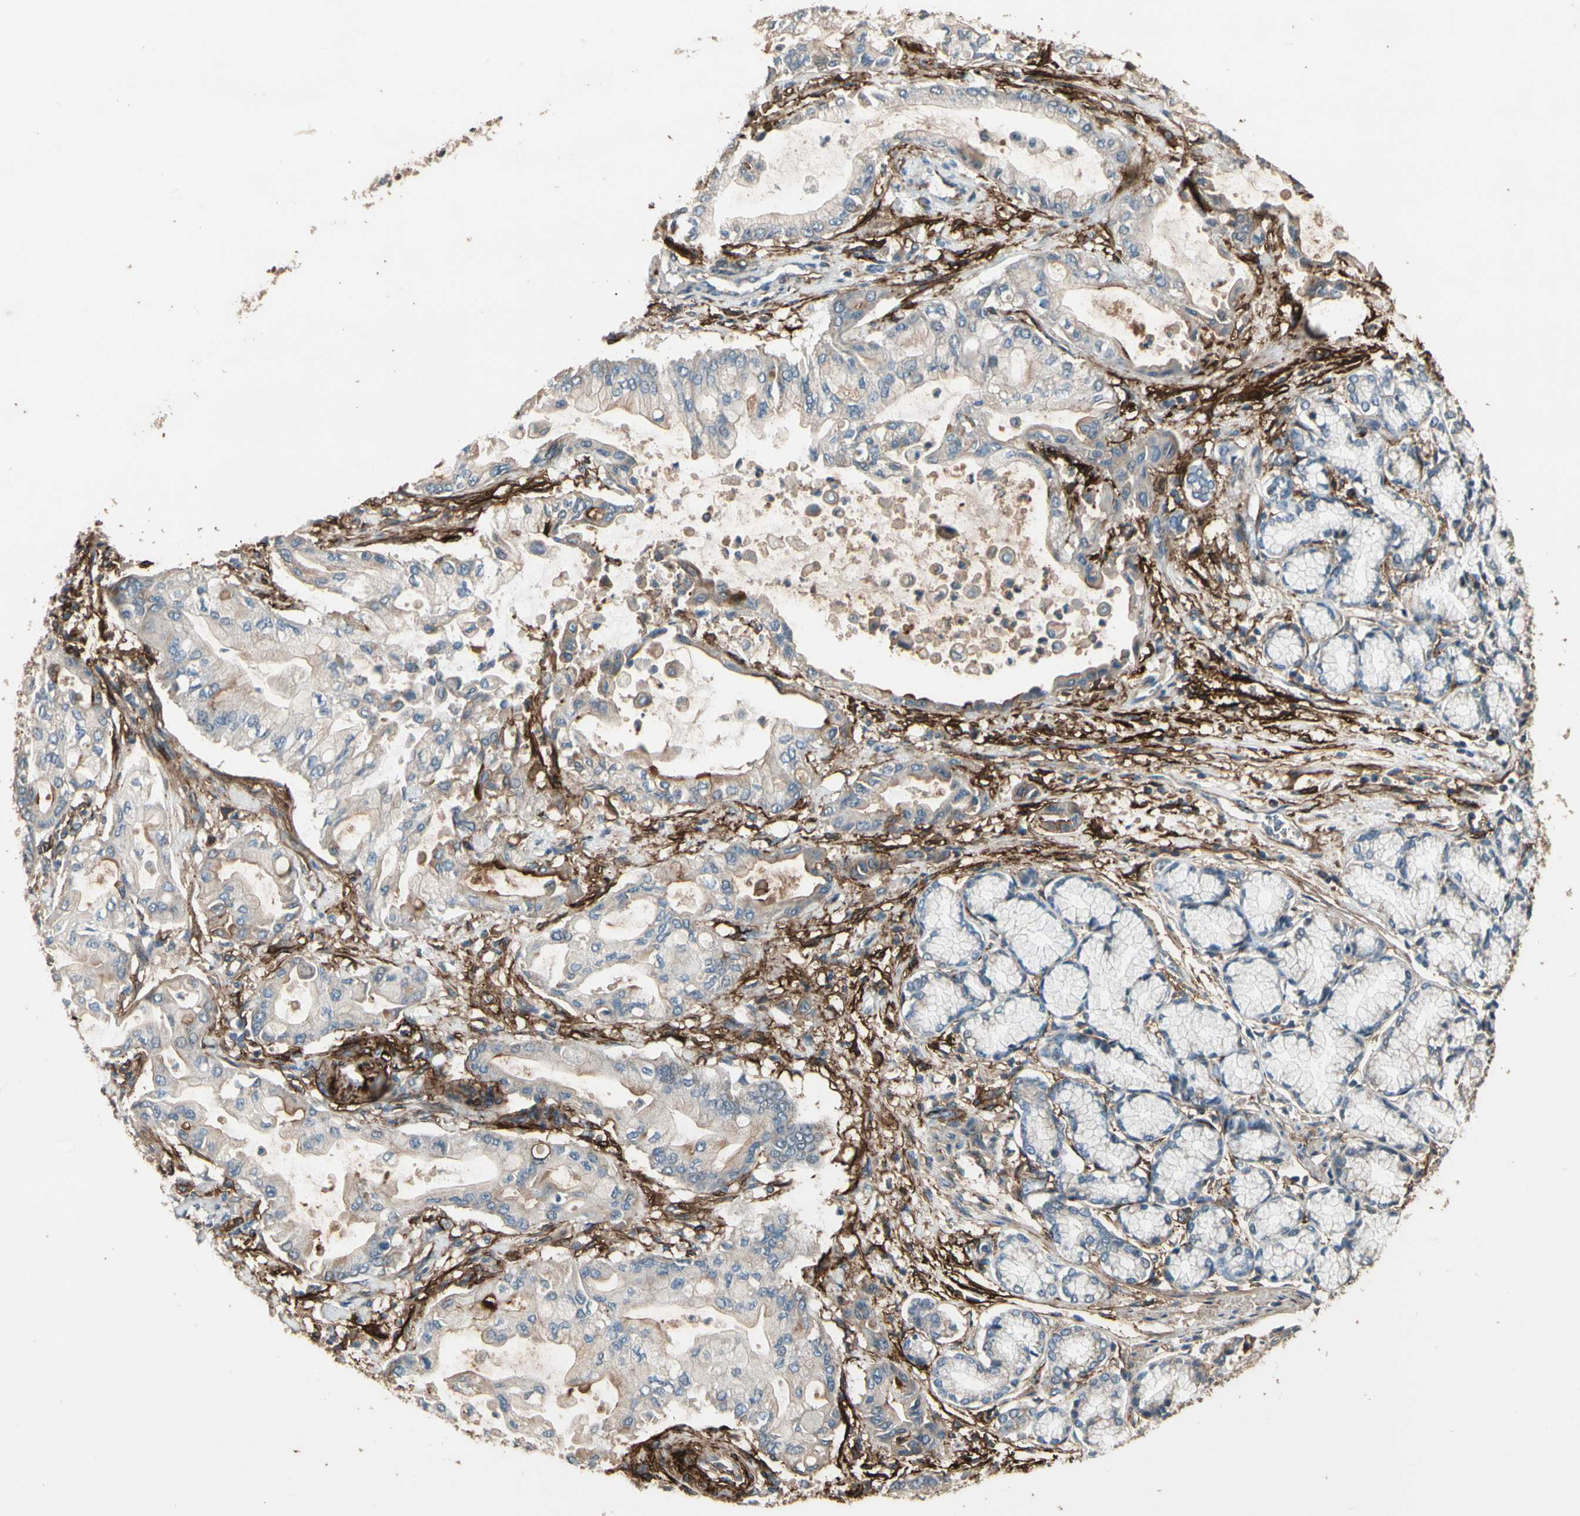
{"staining": {"intensity": "weak", "quantity": ">75%", "location": "cytoplasmic/membranous"}, "tissue": "pancreatic cancer", "cell_type": "Tumor cells", "image_type": "cancer", "snomed": [{"axis": "morphology", "description": "Adenocarcinoma, NOS"}, {"axis": "morphology", "description": "Adenocarcinoma, metastatic, NOS"}, {"axis": "topography", "description": "Lymph node"}, {"axis": "topography", "description": "Pancreas"}, {"axis": "topography", "description": "Duodenum"}], "caption": "Weak cytoplasmic/membranous protein staining is seen in about >75% of tumor cells in pancreatic adenocarcinoma.", "gene": "SUSD2", "patient": {"sex": "female", "age": 64}}